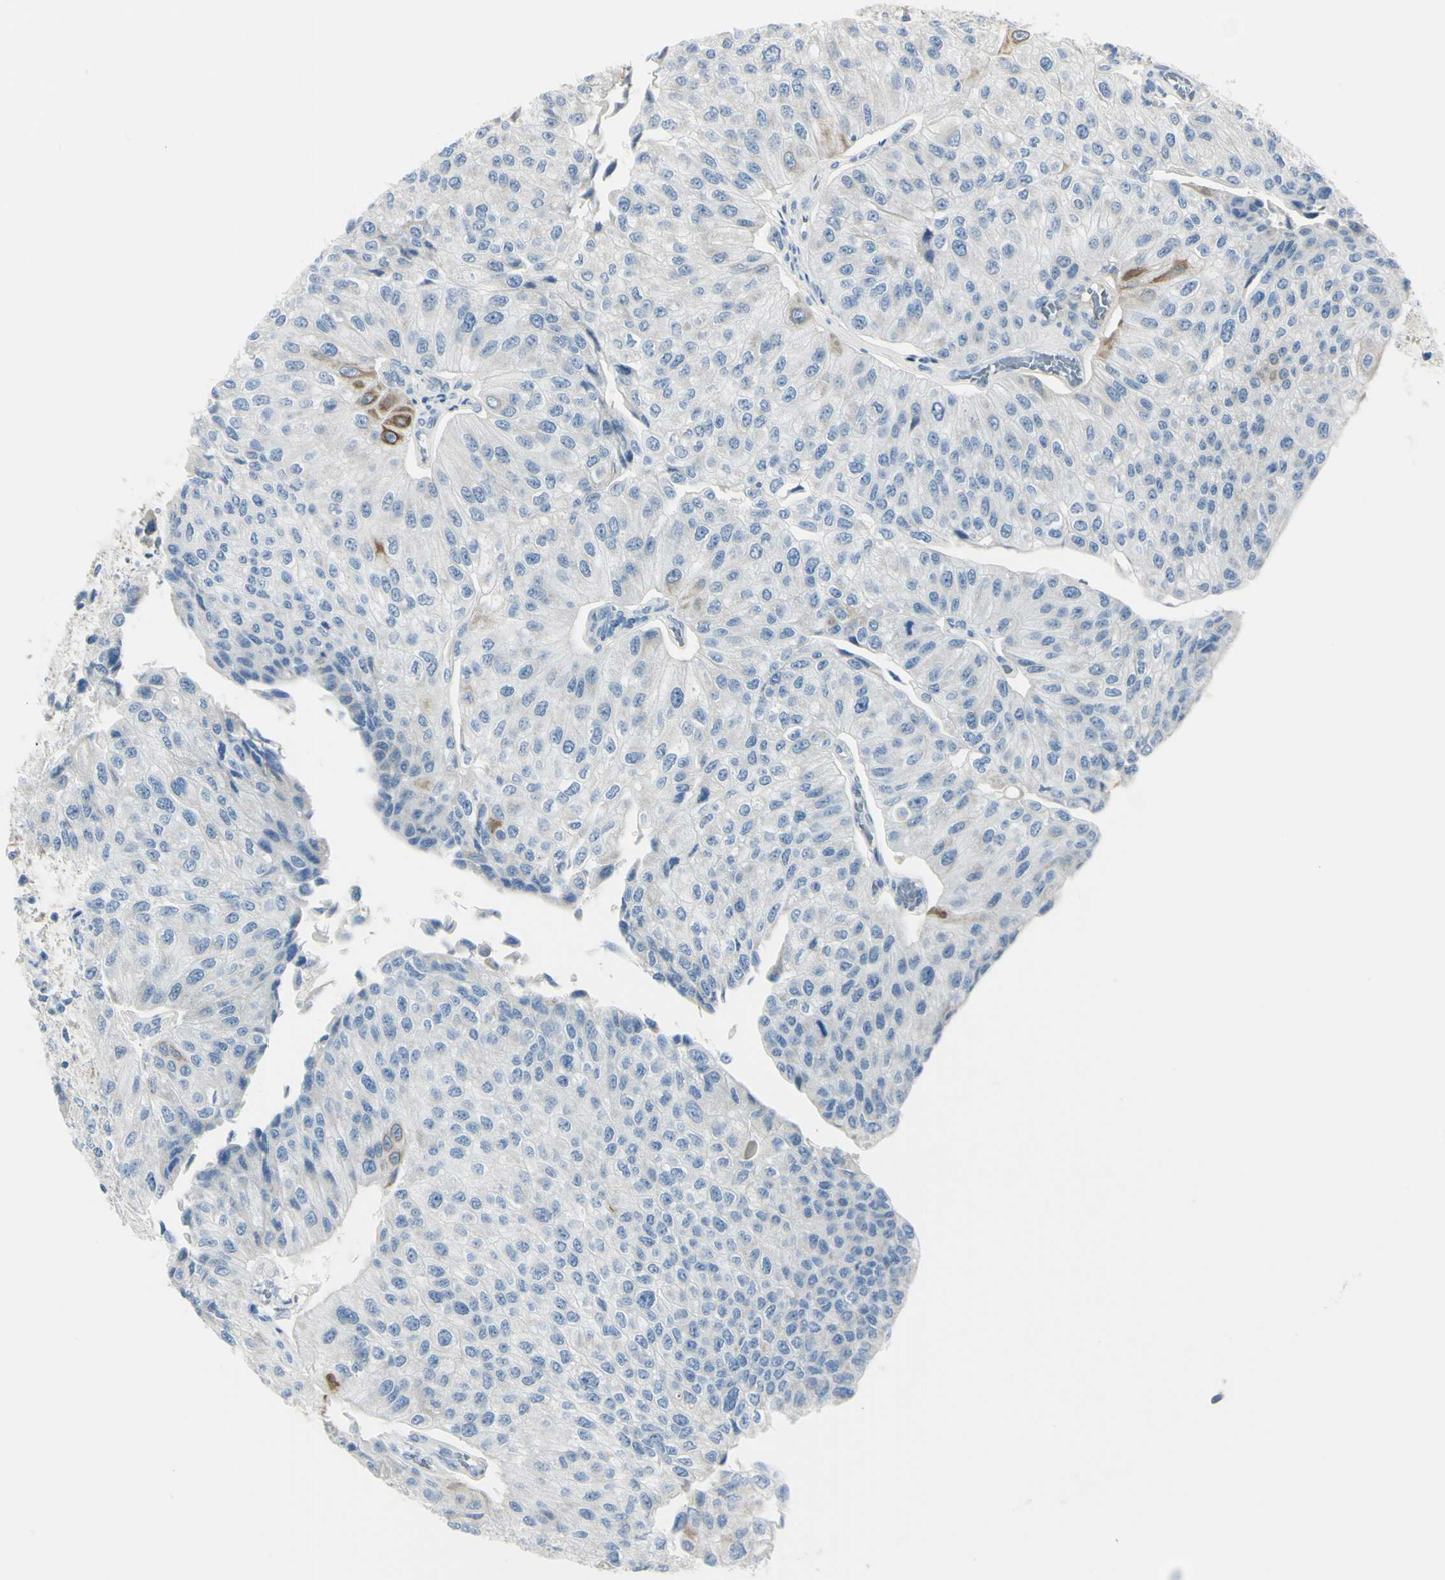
{"staining": {"intensity": "moderate", "quantity": "<25%", "location": "cytoplasmic/membranous,nuclear"}, "tissue": "urothelial cancer", "cell_type": "Tumor cells", "image_type": "cancer", "snomed": [{"axis": "morphology", "description": "Urothelial carcinoma, High grade"}, {"axis": "topography", "description": "Kidney"}, {"axis": "topography", "description": "Urinary bladder"}], "caption": "Protein staining demonstrates moderate cytoplasmic/membranous and nuclear staining in about <25% of tumor cells in urothelial carcinoma (high-grade). The staining was performed using DAB (3,3'-diaminobenzidine) to visualize the protein expression in brown, while the nuclei were stained in blue with hematoxylin (Magnification: 20x).", "gene": "ZNF557", "patient": {"sex": "male", "age": 77}}